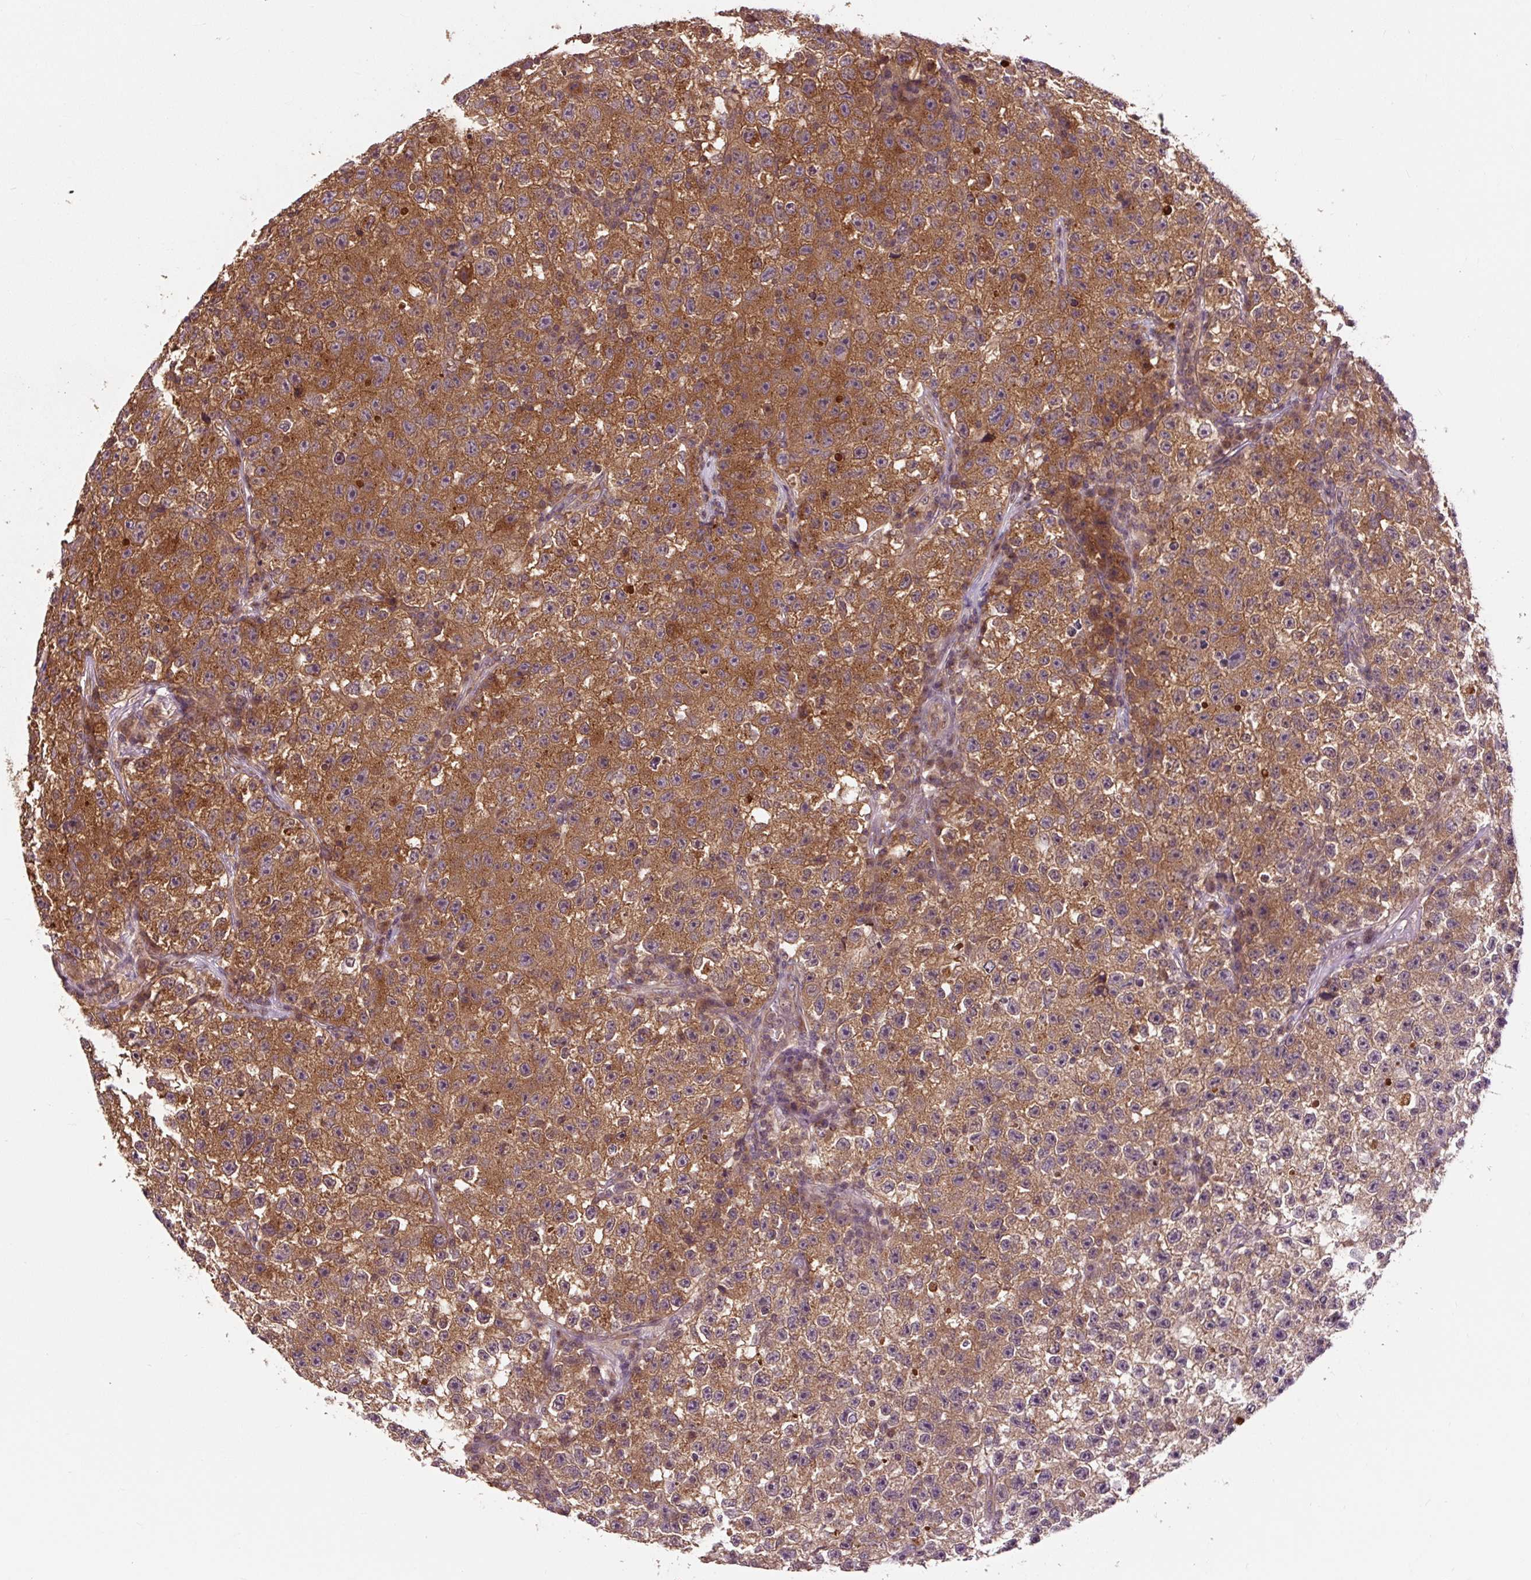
{"staining": {"intensity": "strong", "quantity": ">75%", "location": "cytoplasmic/membranous"}, "tissue": "testis cancer", "cell_type": "Tumor cells", "image_type": "cancer", "snomed": [{"axis": "morphology", "description": "Seminoma, NOS"}, {"axis": "topography", "description": "Testis"}], "caption": "An immunohistochemistry image of neoplastic tissue is shown. Protein staining in brown shows strong cytoplasmic/membranous positivity in testis cancer (seminoma) within tumor cells.", "gene": "MMS19", "patient": {"sex": "male", "age": 22}}